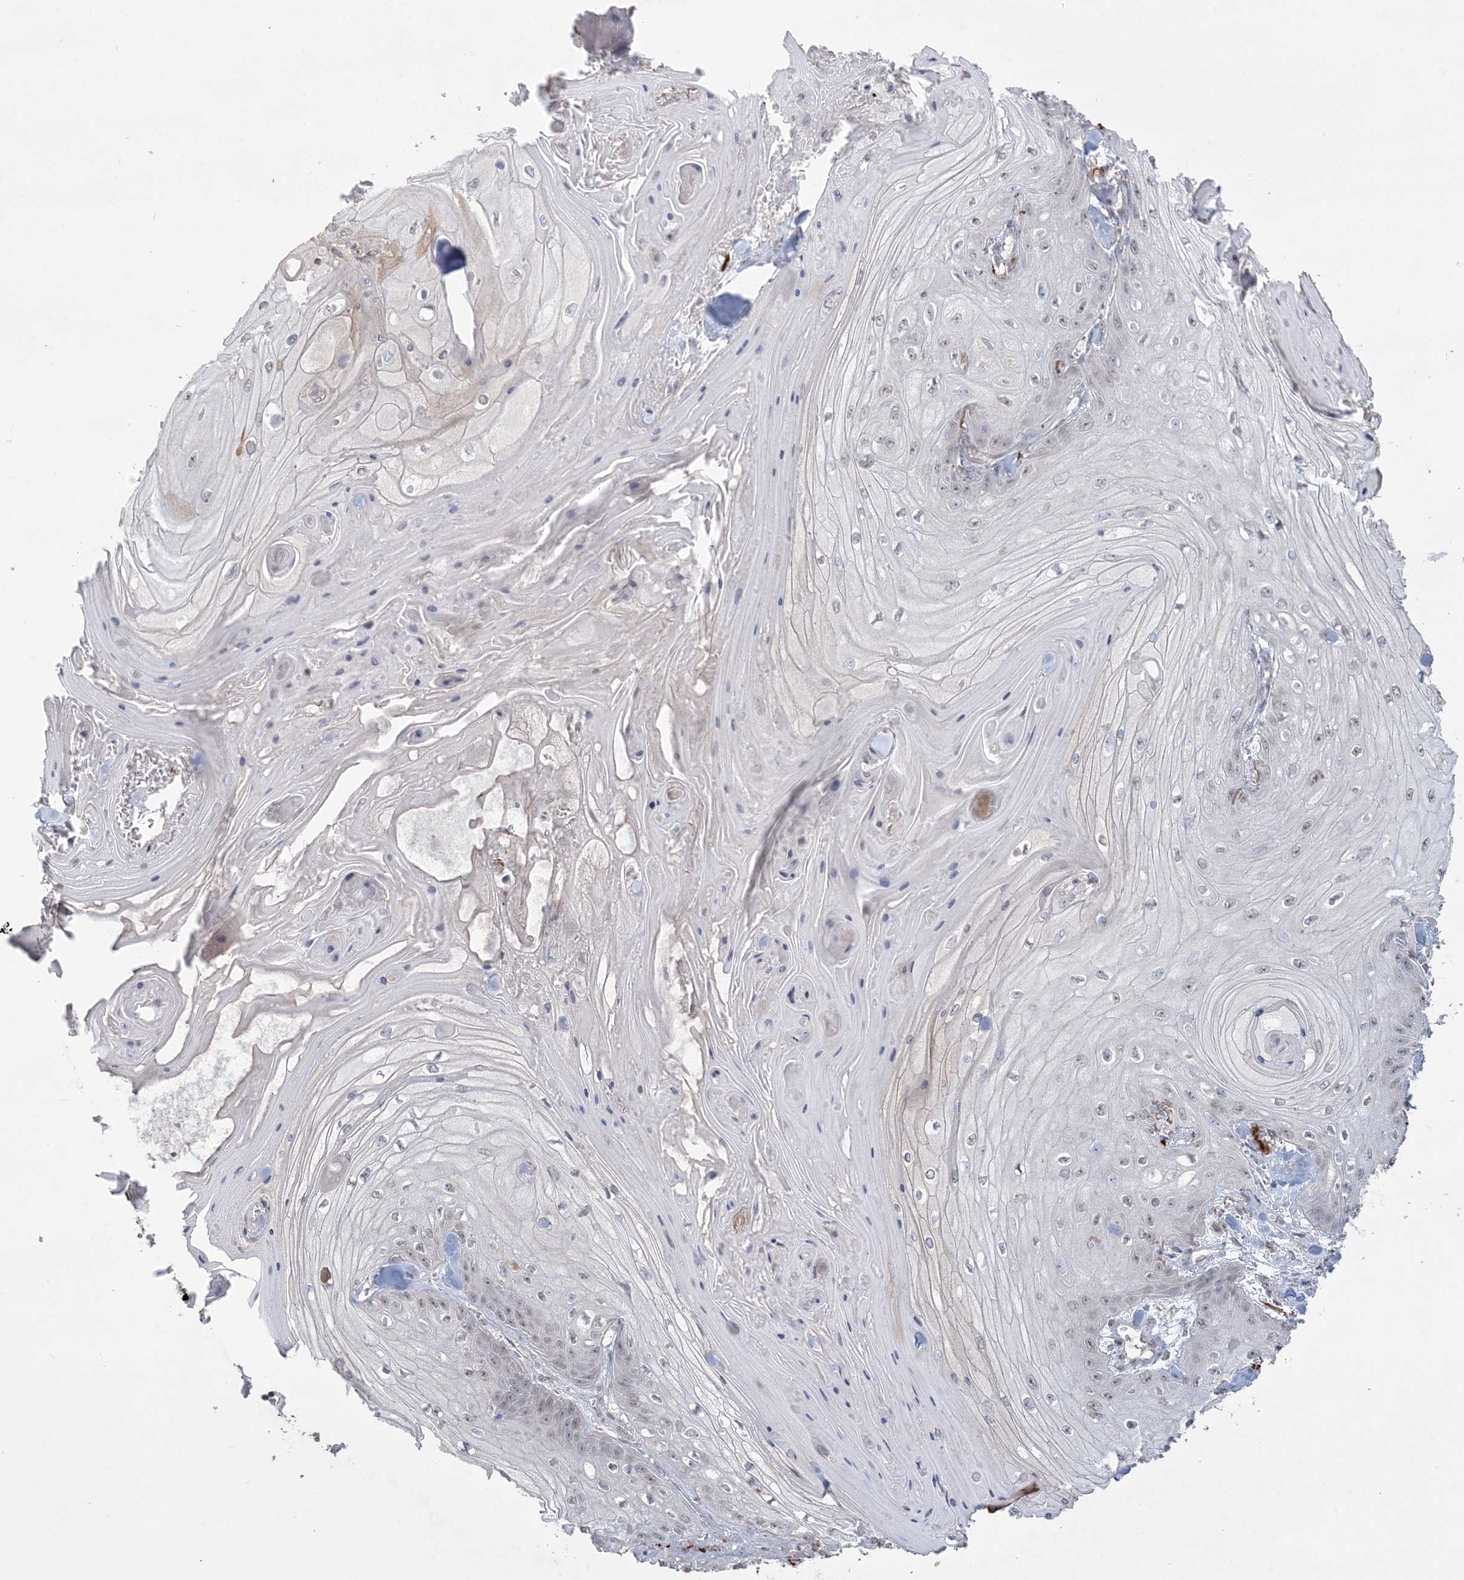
{"staining": {"intensity": "weak", "quantity": "<25%", "location": "nuclear"}, "tissue": "skin cancer", "cell_type": "Tumor cells", "image_type": "cancer", "snomed": [{"axis": "morphology", "description": "Squamous cell carcinoma, NOS"}, {"axis": "topography", "description": "Skin"}], "caption": "Skin squamous cell carcinoma was stained to show a protein in brown. There is no significant expression in tumor cells.", "gene": "XRN1", "patient": {"sex": "male", "age": 74}}